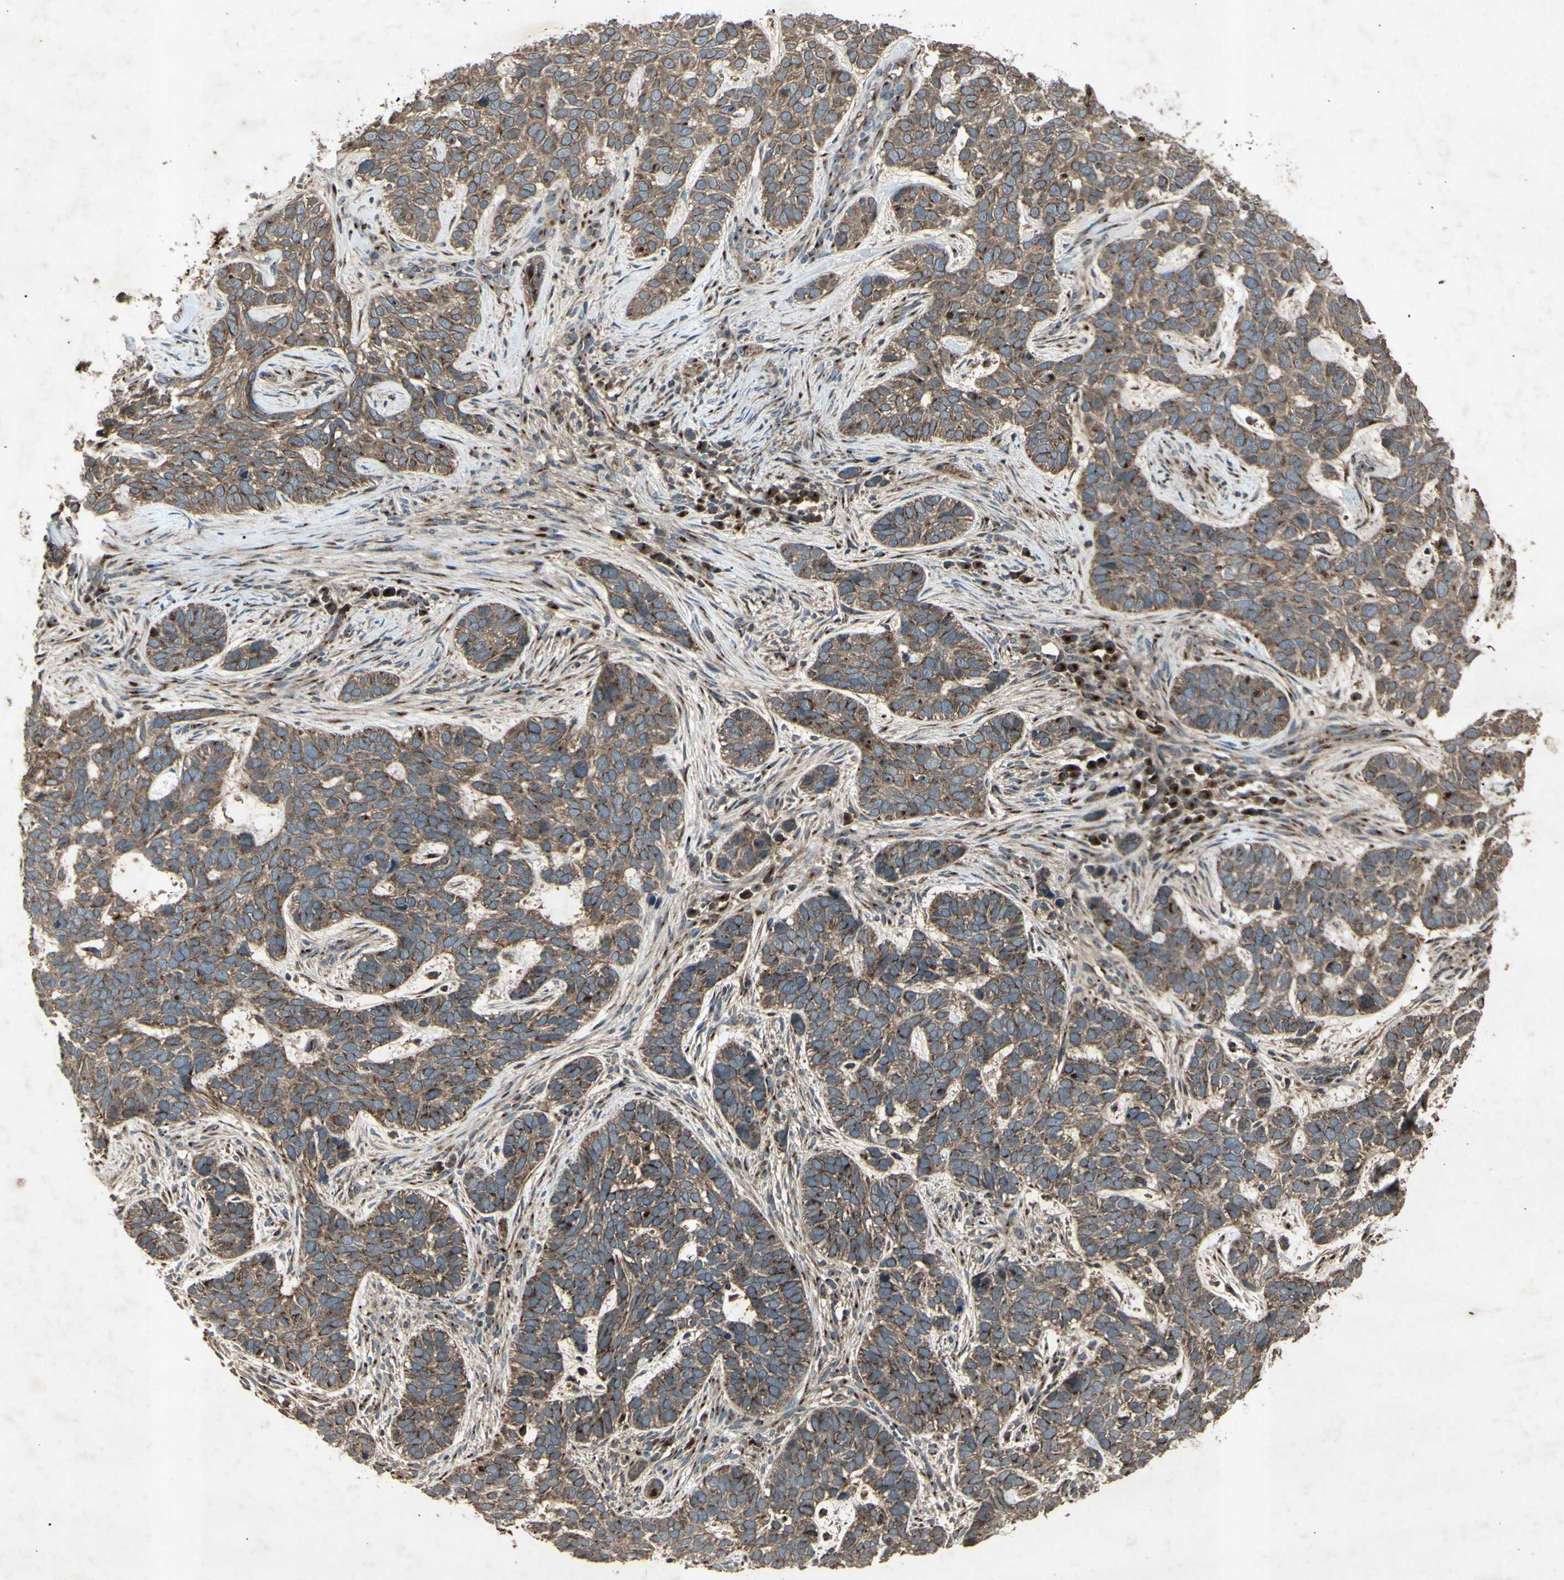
{"staining": {"intensity": "moderate", "quantity": ">75%", "location": "cytoplasmic/membranous"}, "tissue": "skin cancer", "cell_type": "Tumor cells", "image_type": "cancer", "snomed": [{"axis": "morphology", "description": "Basal cell carcinoma"}, {"axis": "topography", "description": "Skin"}], "caption": "Skin cancer (basal cell carcinoma) stained with a protein marker displays moderate staining in tumor cells.", "gene": "AP1G1", "patient": {"sex": "male", "age": 87}}